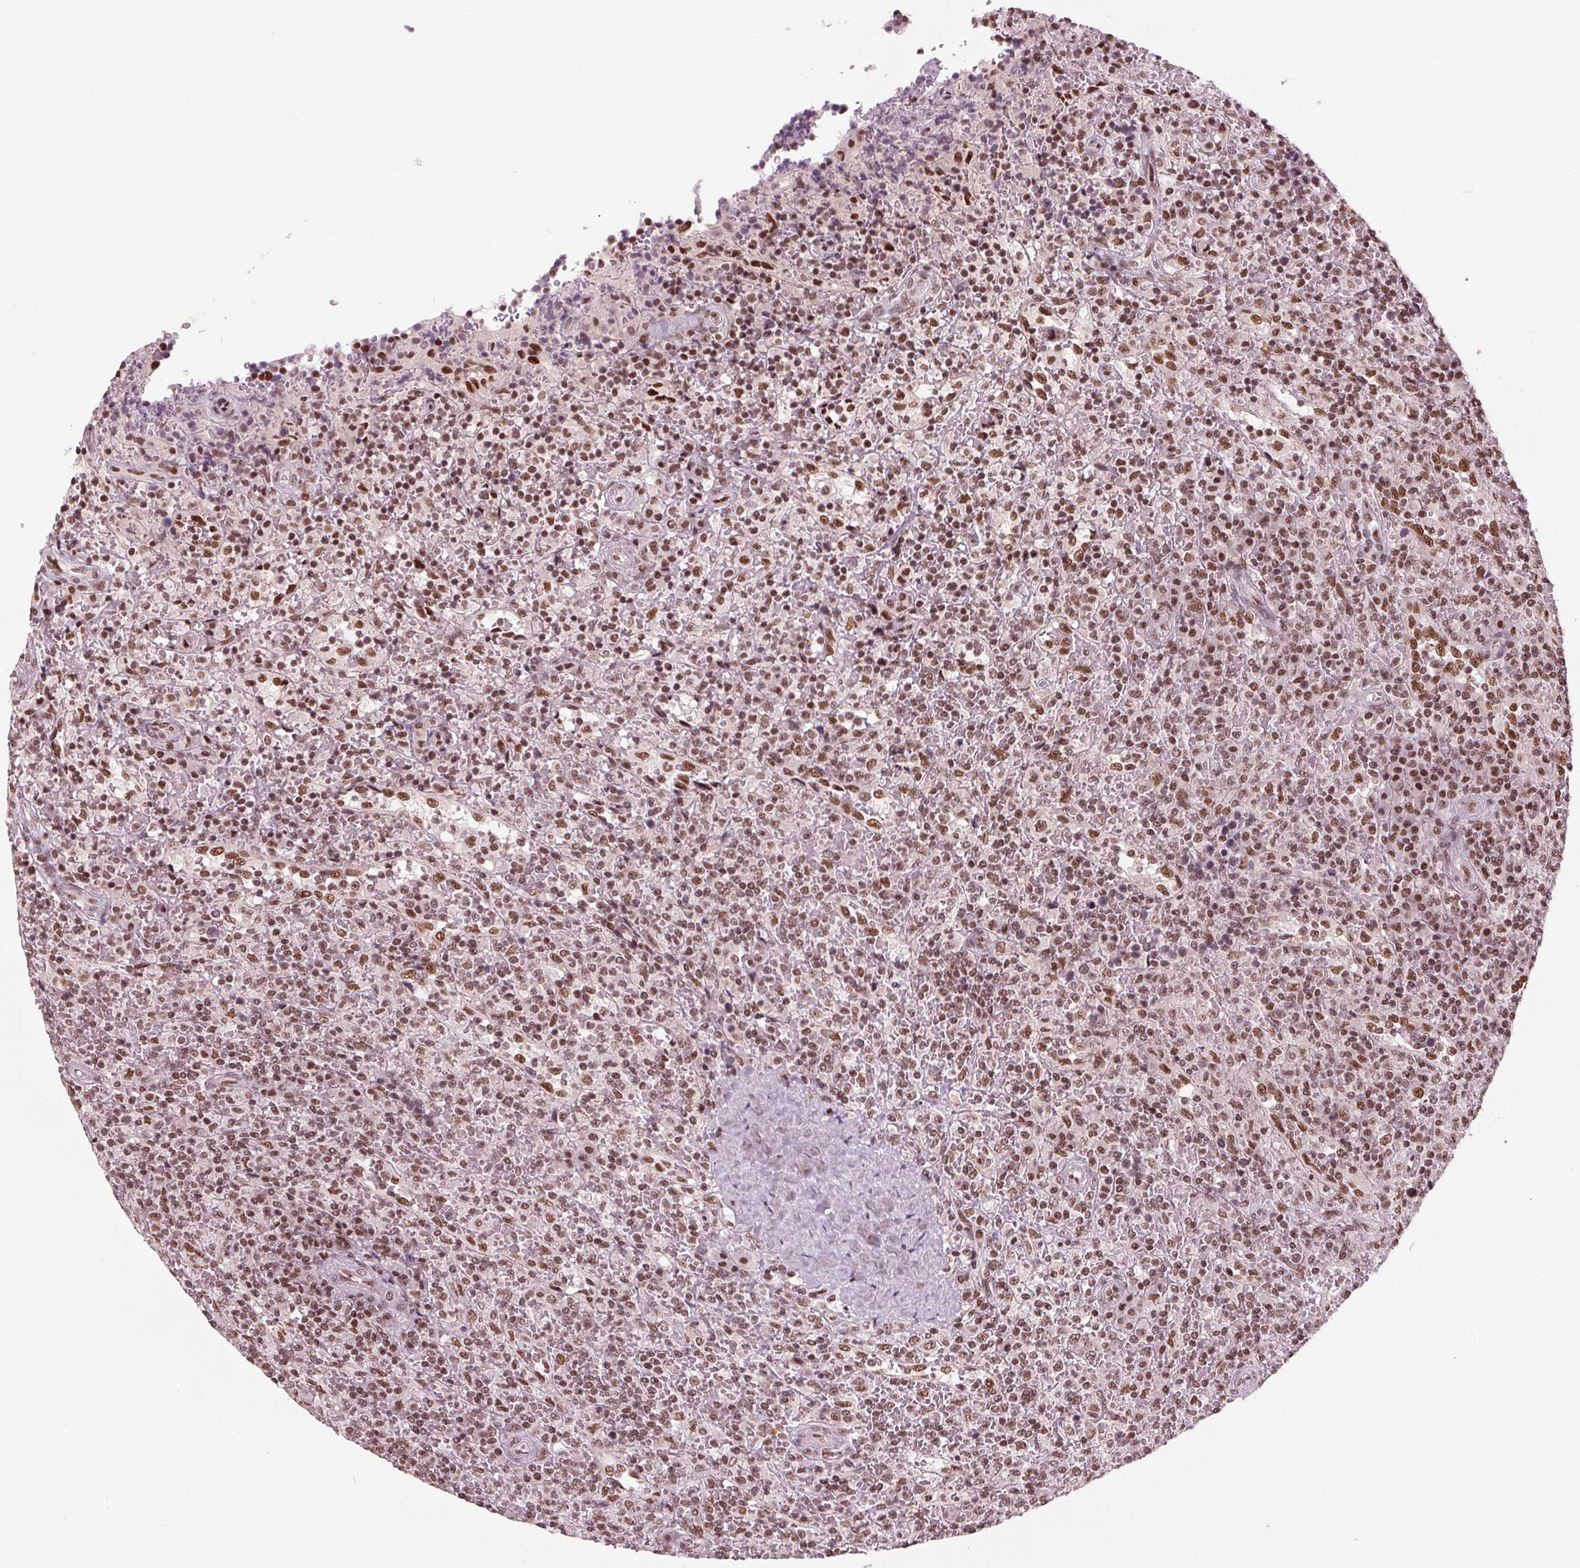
{"staining": {"intensity": "moderate", "quantity": ">75%", "location": "nuclear"}, "tissue": "lymphoma", "cell_type": "Tumor cells", "image_type": "cancer", "snomed": [{"axis": "morphology", "description": "Malignant lymphoma, non-Hodgkin's type, Low grade"}, {"axis": "topography", "description": "Spleen"}], "caption": "The immunohistochemical stain labels moderate nuclear positivity in tumor cells of low-grade malignant lymphoma, non-Hodgkin's type tissue.", "gene": "LSM2", "patient": {"sex": "male", "age": 62}}